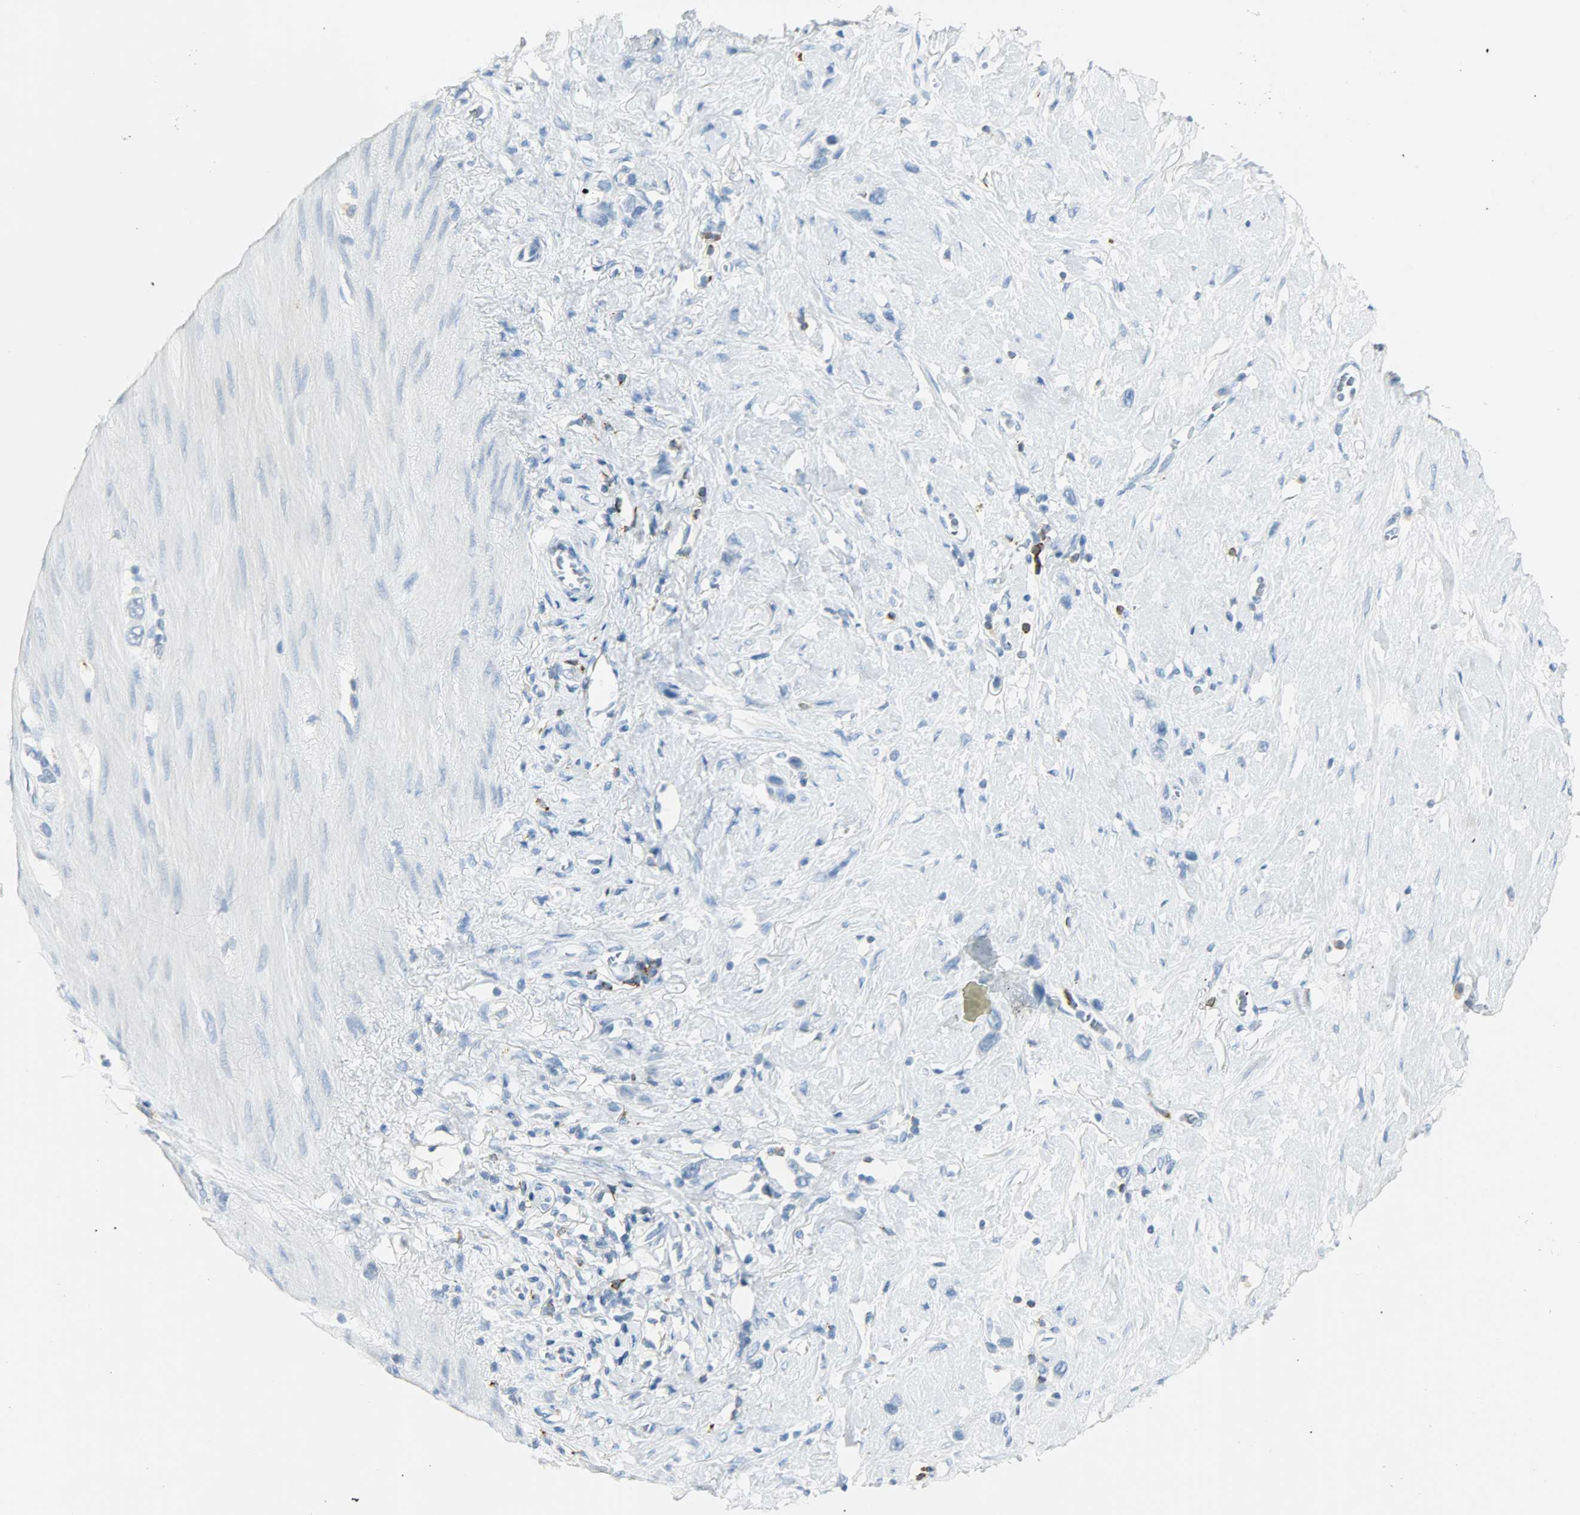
{"staining": {"intensity": "negative", "quantity": "none", "location": "none"}, "tissue": "stomach cancer", "cell_type": "Tumor cells", "image_type": "cancer", "snomed": [{"axis": "morphology", "description": "Normal tissue, NOS"}, {"axis": "morphology", "description": "Adenocarcinoma, NOS"}, {"axis": "morphology", "description": "Adenocarcinoma, High grade"}, {"axis": "topography", "description": "Stomach, upper"}, {"axis": "topography", "description": "Stomach"}], "caption": "Immunohistochemistry (IHC) micrograph of neoplastic tissue: human stomach adenocarcinoma stained with DAB (3,3'-diaminobenzidine) displays no significant protein staining in tumor cells.", "gene": "PTPN6", "patient": {"sex": "female", "age": 65}}